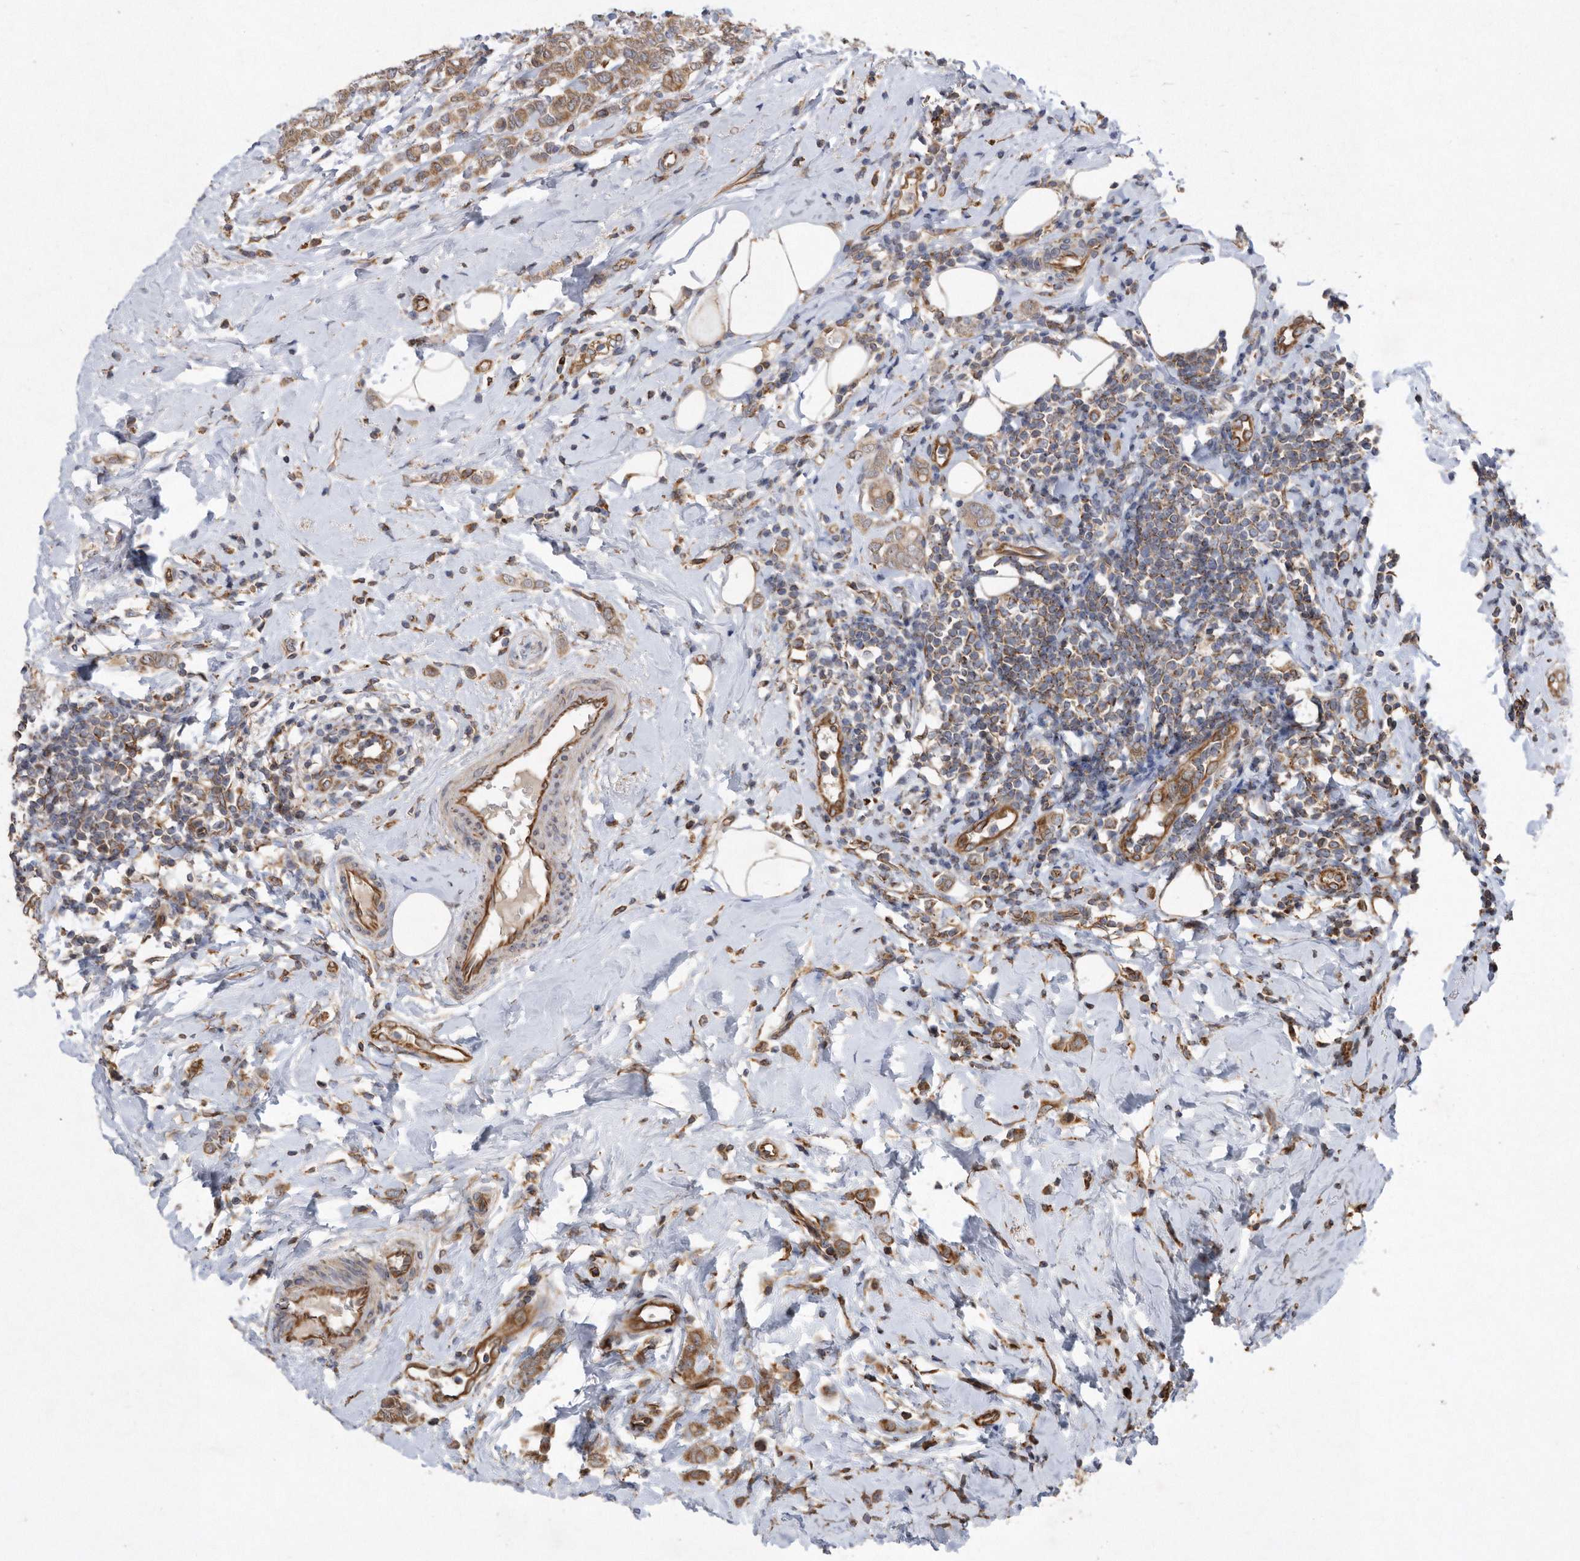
{"staining": {"intensity": "moderate", "quantity": ">75%", "location": "cytoplasmic/membranous"}, "tissue": "breast cancer", "cell_type": "Tumor cells", "image_type": "cancer", "snomed": [{"axis": "morphology", "description": "Lobular carcinoma"}, {"axis": "topography", "description": "Breast"}], "caption": "Protein expression analysis of lobular carcinoma (breast) exhibits moderate cytoplasmic/membranous positivity in about >75% of tumor cells.", "gene": "PON2", "patient": {"sex": "female", "age": 47}}